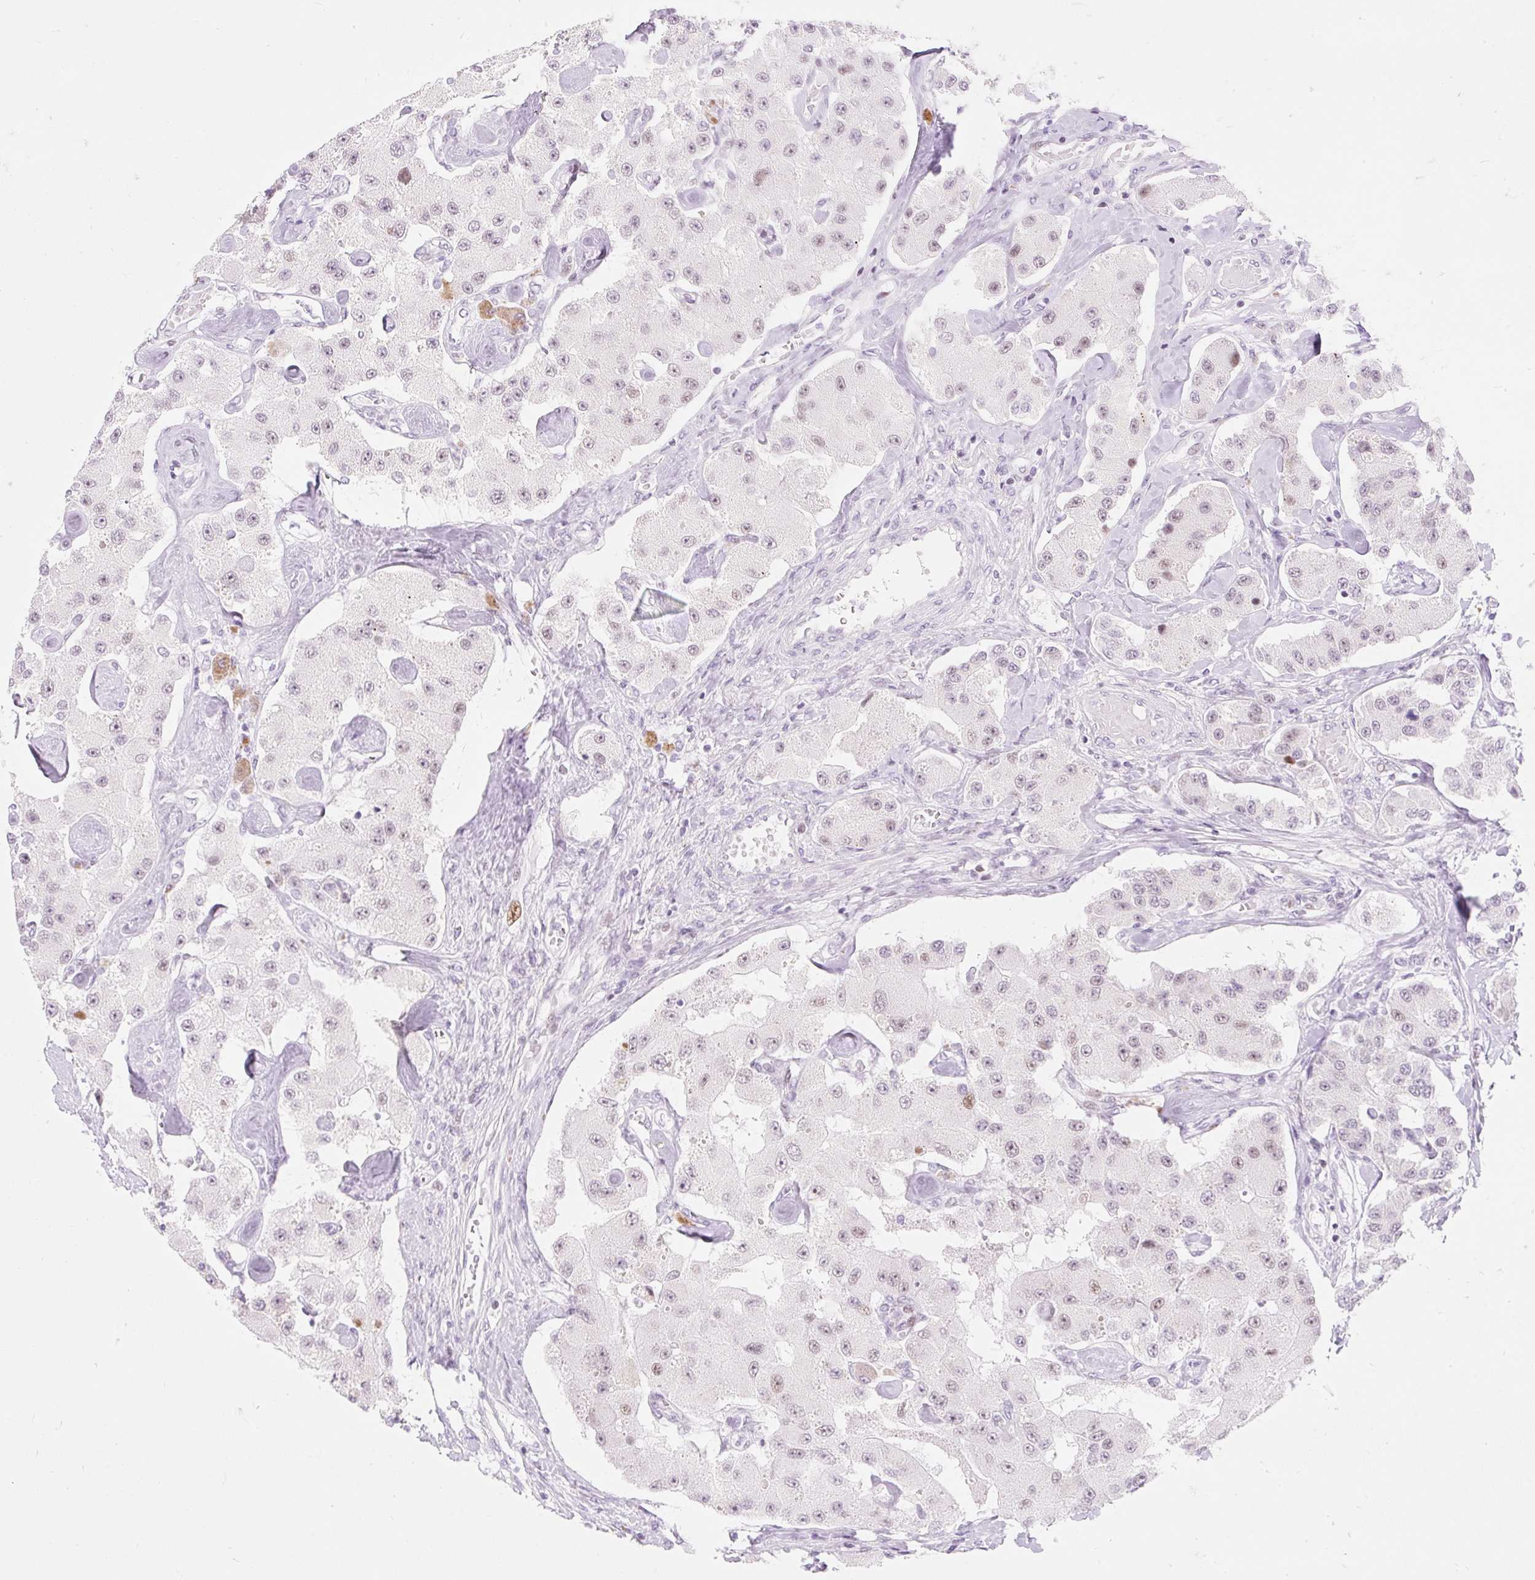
{"staining": {"intensity": "weak", "quantity": "<25%", "location": "nuclear"}, "tissue": "carcinoid", "cell_type": "Tumor cells", "image_type": "cancer", "snomed": [{"axis": "morphology", "description": "Carcinoid, malignant, NOS"}, {"axis": "topography", "description": "Pancreas"}], "caption": "Human carcinoid stained for a protein using IHC reveals no positivity in tumor cells.", "gene": "H2BW1", "patient": {"sex": "male", "age": 41}}